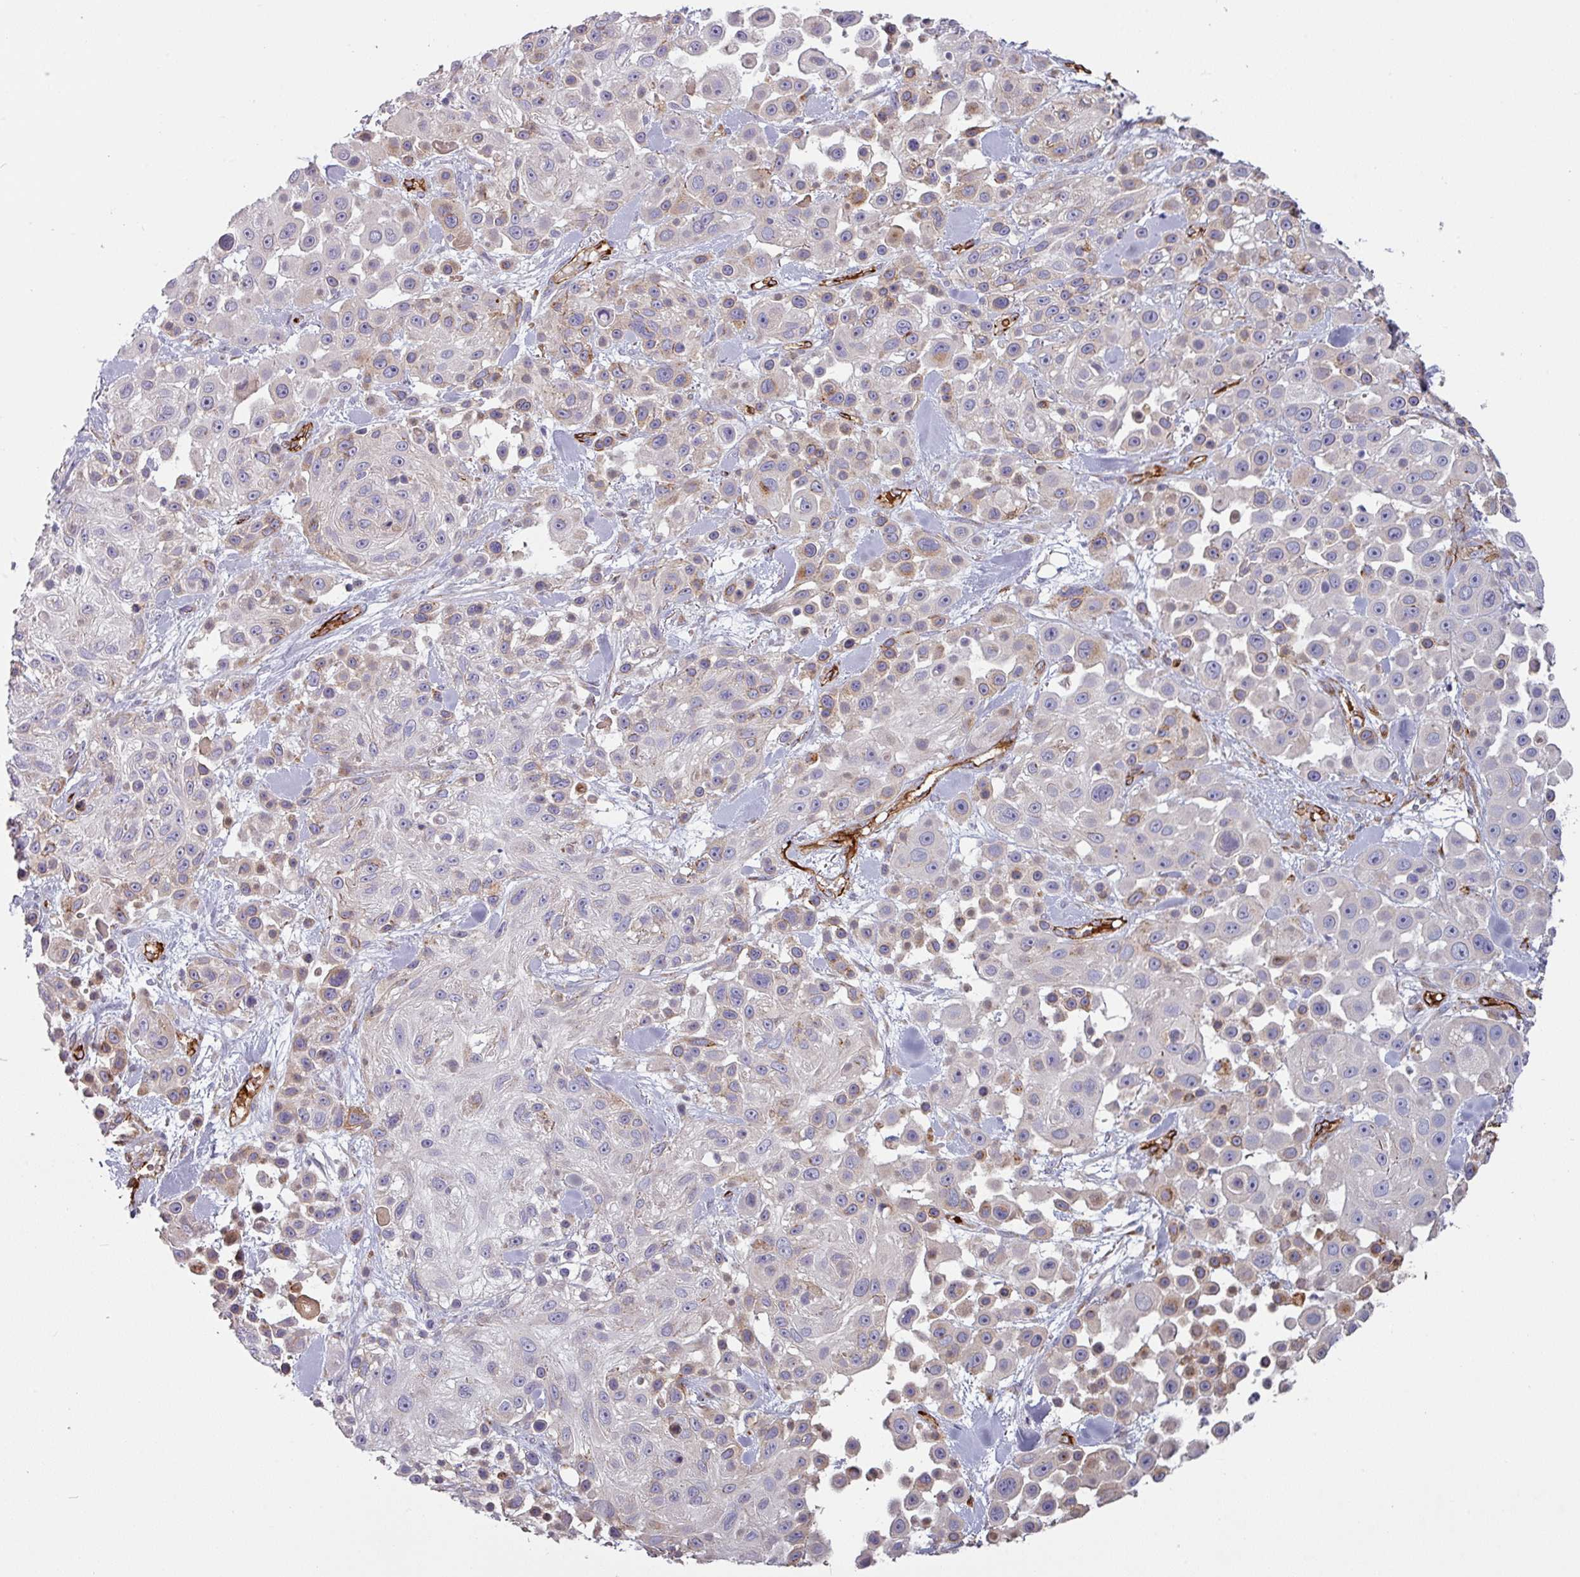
{"staining": {"intensity": "moderate", "quantity": "<25%", "location": "cytoplasmic/membranous"}, "tissue": "skin cancer", "cell_type": "Tumor cells", "image_type": "cancer", "snomed": [{"axis": "morphology", "description": "Squamous cell carcinoma, NOS"}, {"axis": "topography", "description": "Skin"}], "caption": "Tumor cells display low levels of moderate cytoplasmic/membranous staining in about <25% of cells in human skin cancer (squamous cell carcinoma). (IHC, brightfield microscopy, high magnification).", "gene": "PRODH2", "patient": {"sex": "male", "age": 67}}